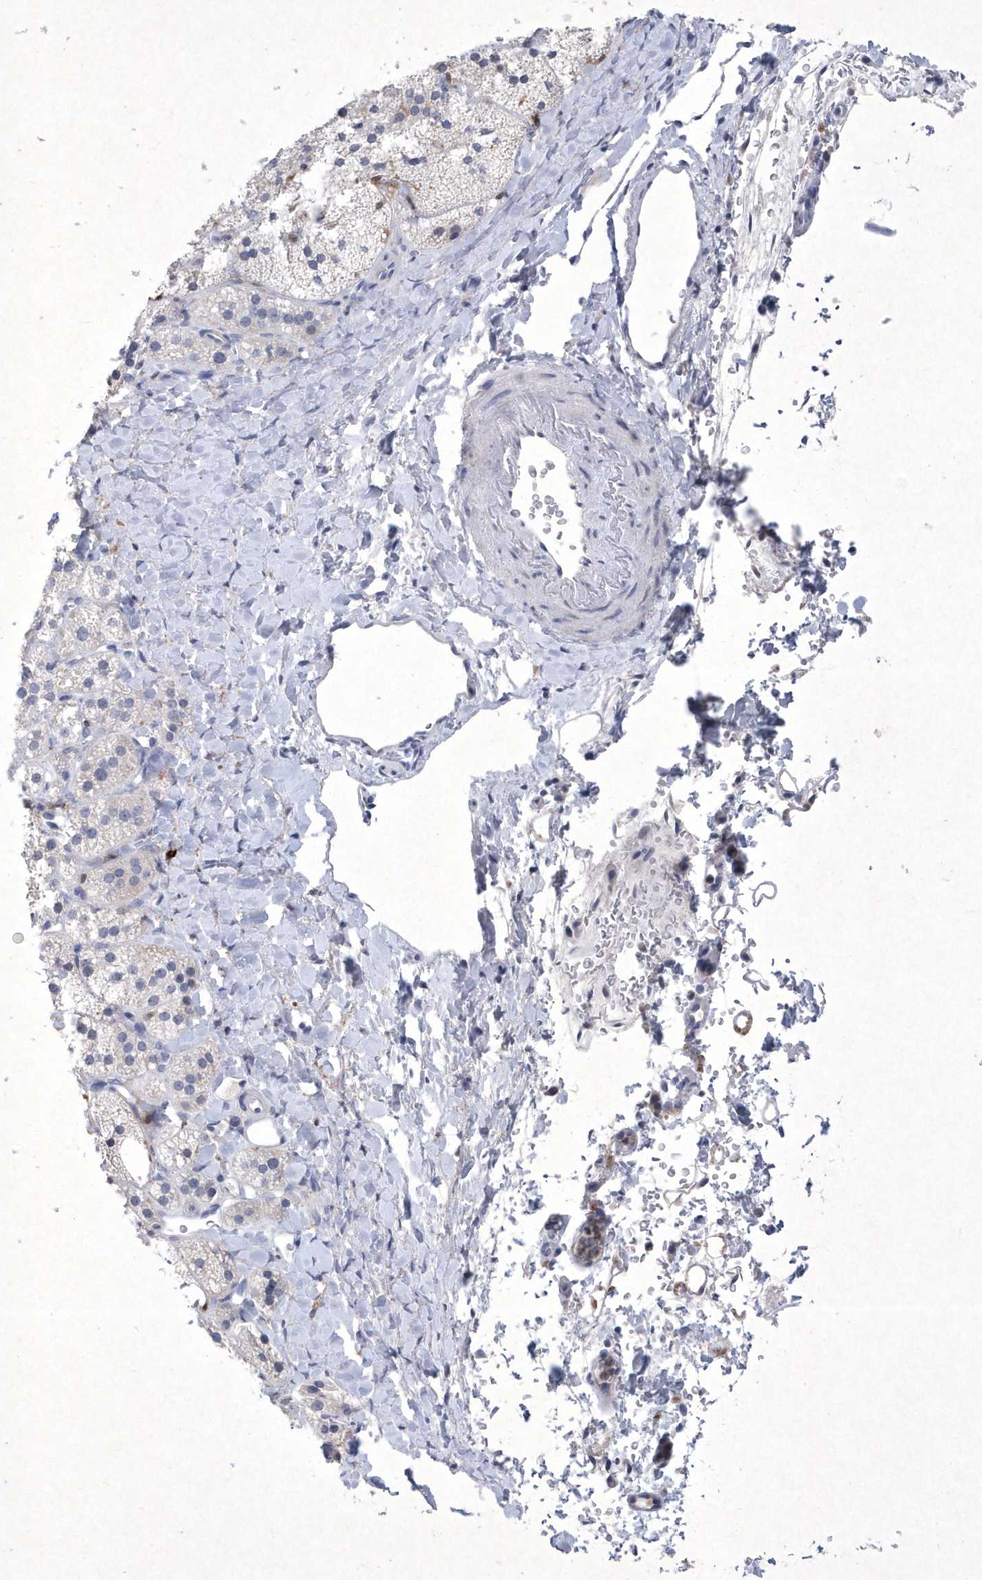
{"staining": {"intensity": "negative", "quantity": "none", "location": "none"}, "tissue": "adrenal gland", "cell_type": "Glandular cells", "image_type": "normal", "snomed": [{"axis": "morphology", "description": "Normal tissue, NOS"}, {"axis": "topography", "description": "Adrenal gland"}], "caption": "Micrograph shows no significant protein positivity in glandular cells of benign adrenal gland.", "gene": "BHLHA15", "patient": {"sex": "male", "age": 61}}